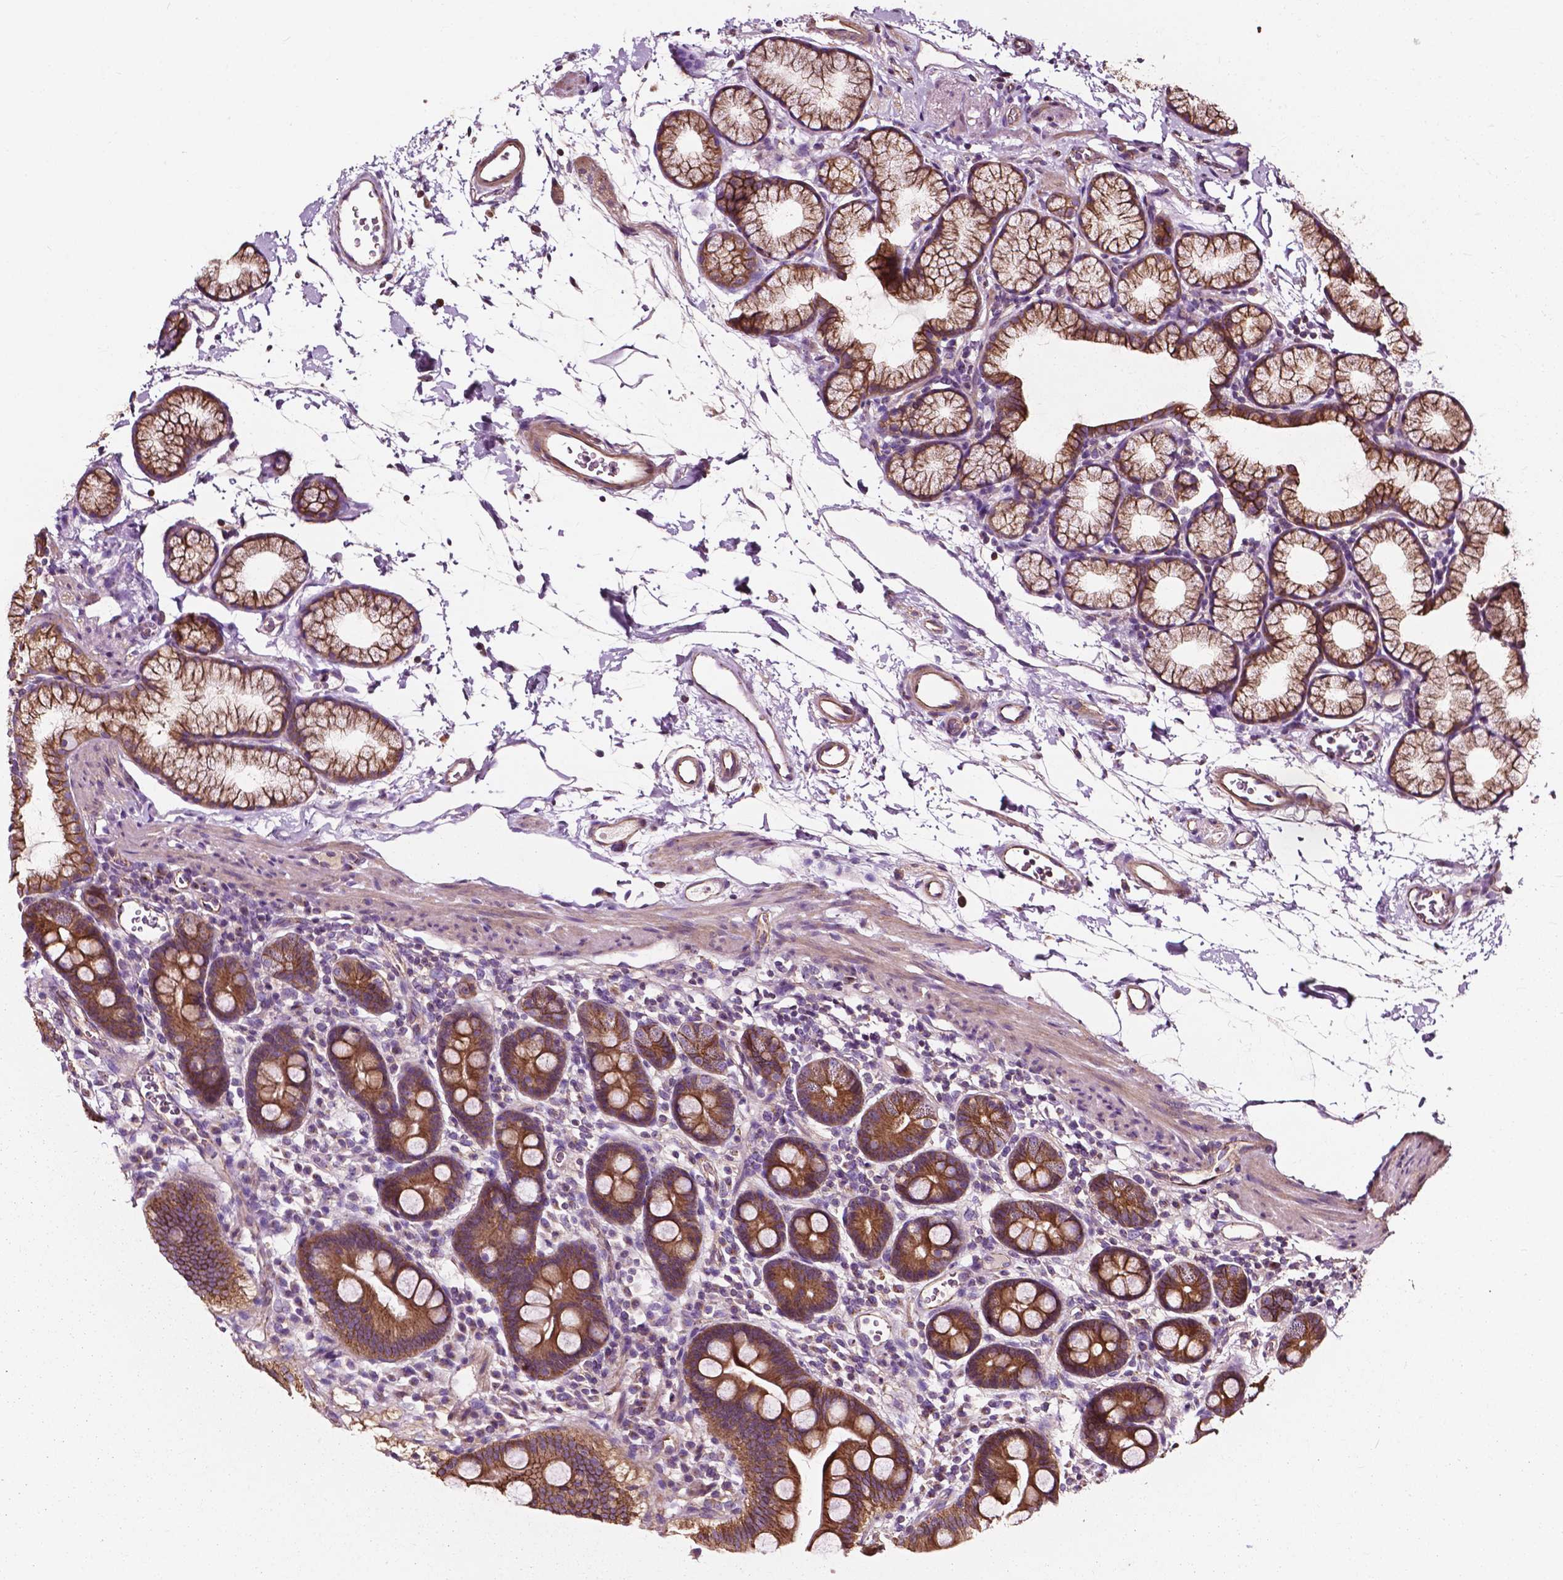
{"staining": {"intensity": "moderate", "quantity": ">75%", "location": "cytoplasmic/membranous"}, "tissue": "duodenum", "cell_type": "Glandular cells", "image_type": "normal", "snomed": [{"axis": "morphology", "description": "Normal tissue, NOS"}, {"axis": "topography", "description": "Duodenum"}], "caption": "Immunohistochemical staining of unremarkable duodenum demonstrates >75% levels of moderate cytoplasmic/membranous protein staining in about >75% of glandular cells.", "gene": "ATG16L1", "patient": {"sex": "male", "age": 59}}